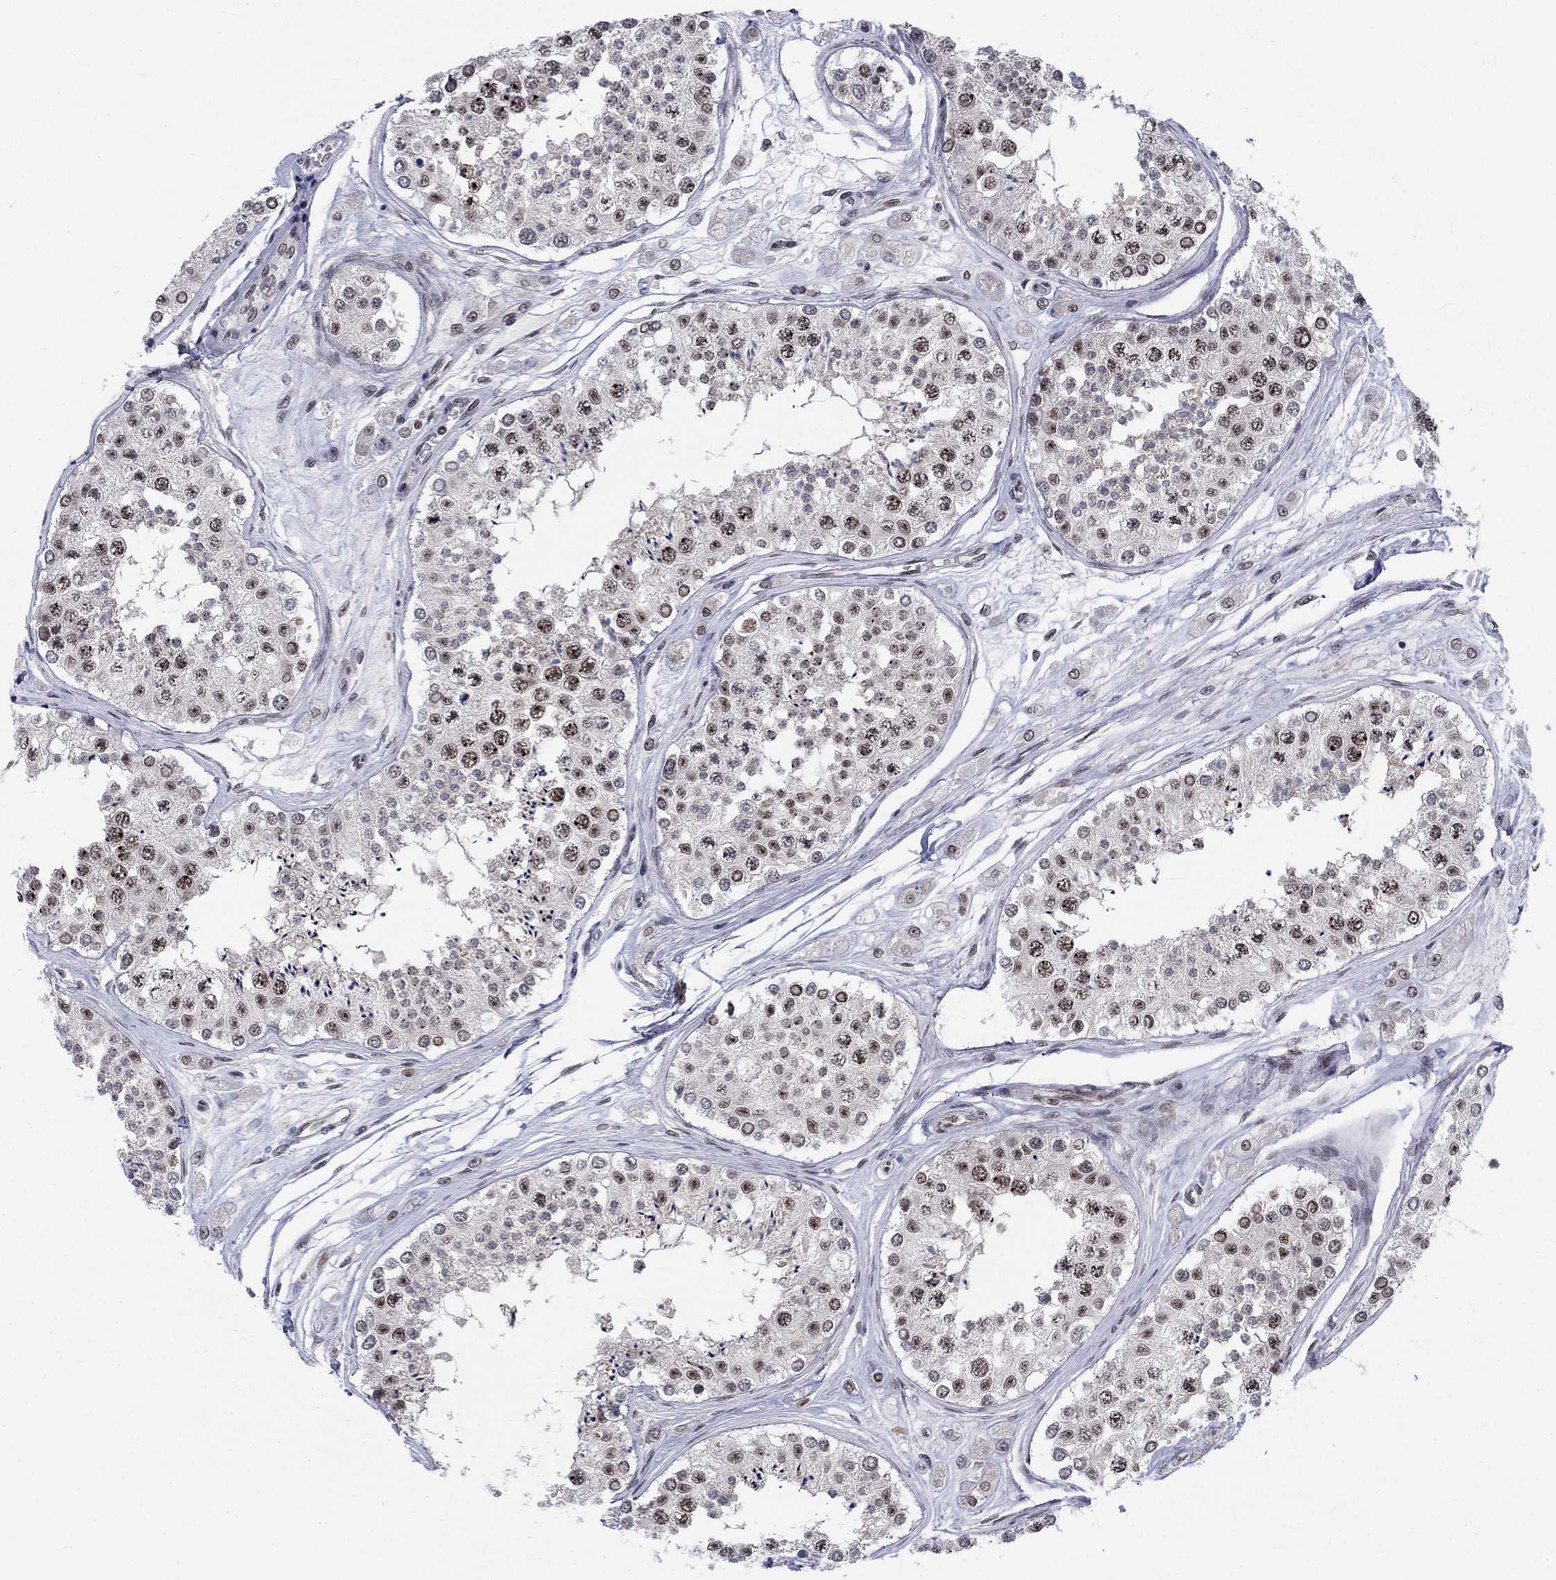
{"staining": {"intensity": "strong", "quantity": "25%-75%", "location": "nuclear"}, "tissue": "testis", "cell_type": "Cells in seminiferous ducts", "image_type": "normal", "snomed": [{"axis": "morphology", "description": "Normal tissue, NOS"}, {"axis": "topography", "description": "Testis"}], "caption": "Immunohistochemistry (IHC) photomicrograph of unremarkable testis: testis stained using IHC displays high levels of strong protein expression localized specifically in the nuclear of cells in seminiferous ducts, appearing as a nuclear brown color.", "gene": "FYTTD1", "patient": {"sex": "male", "age": 25}}